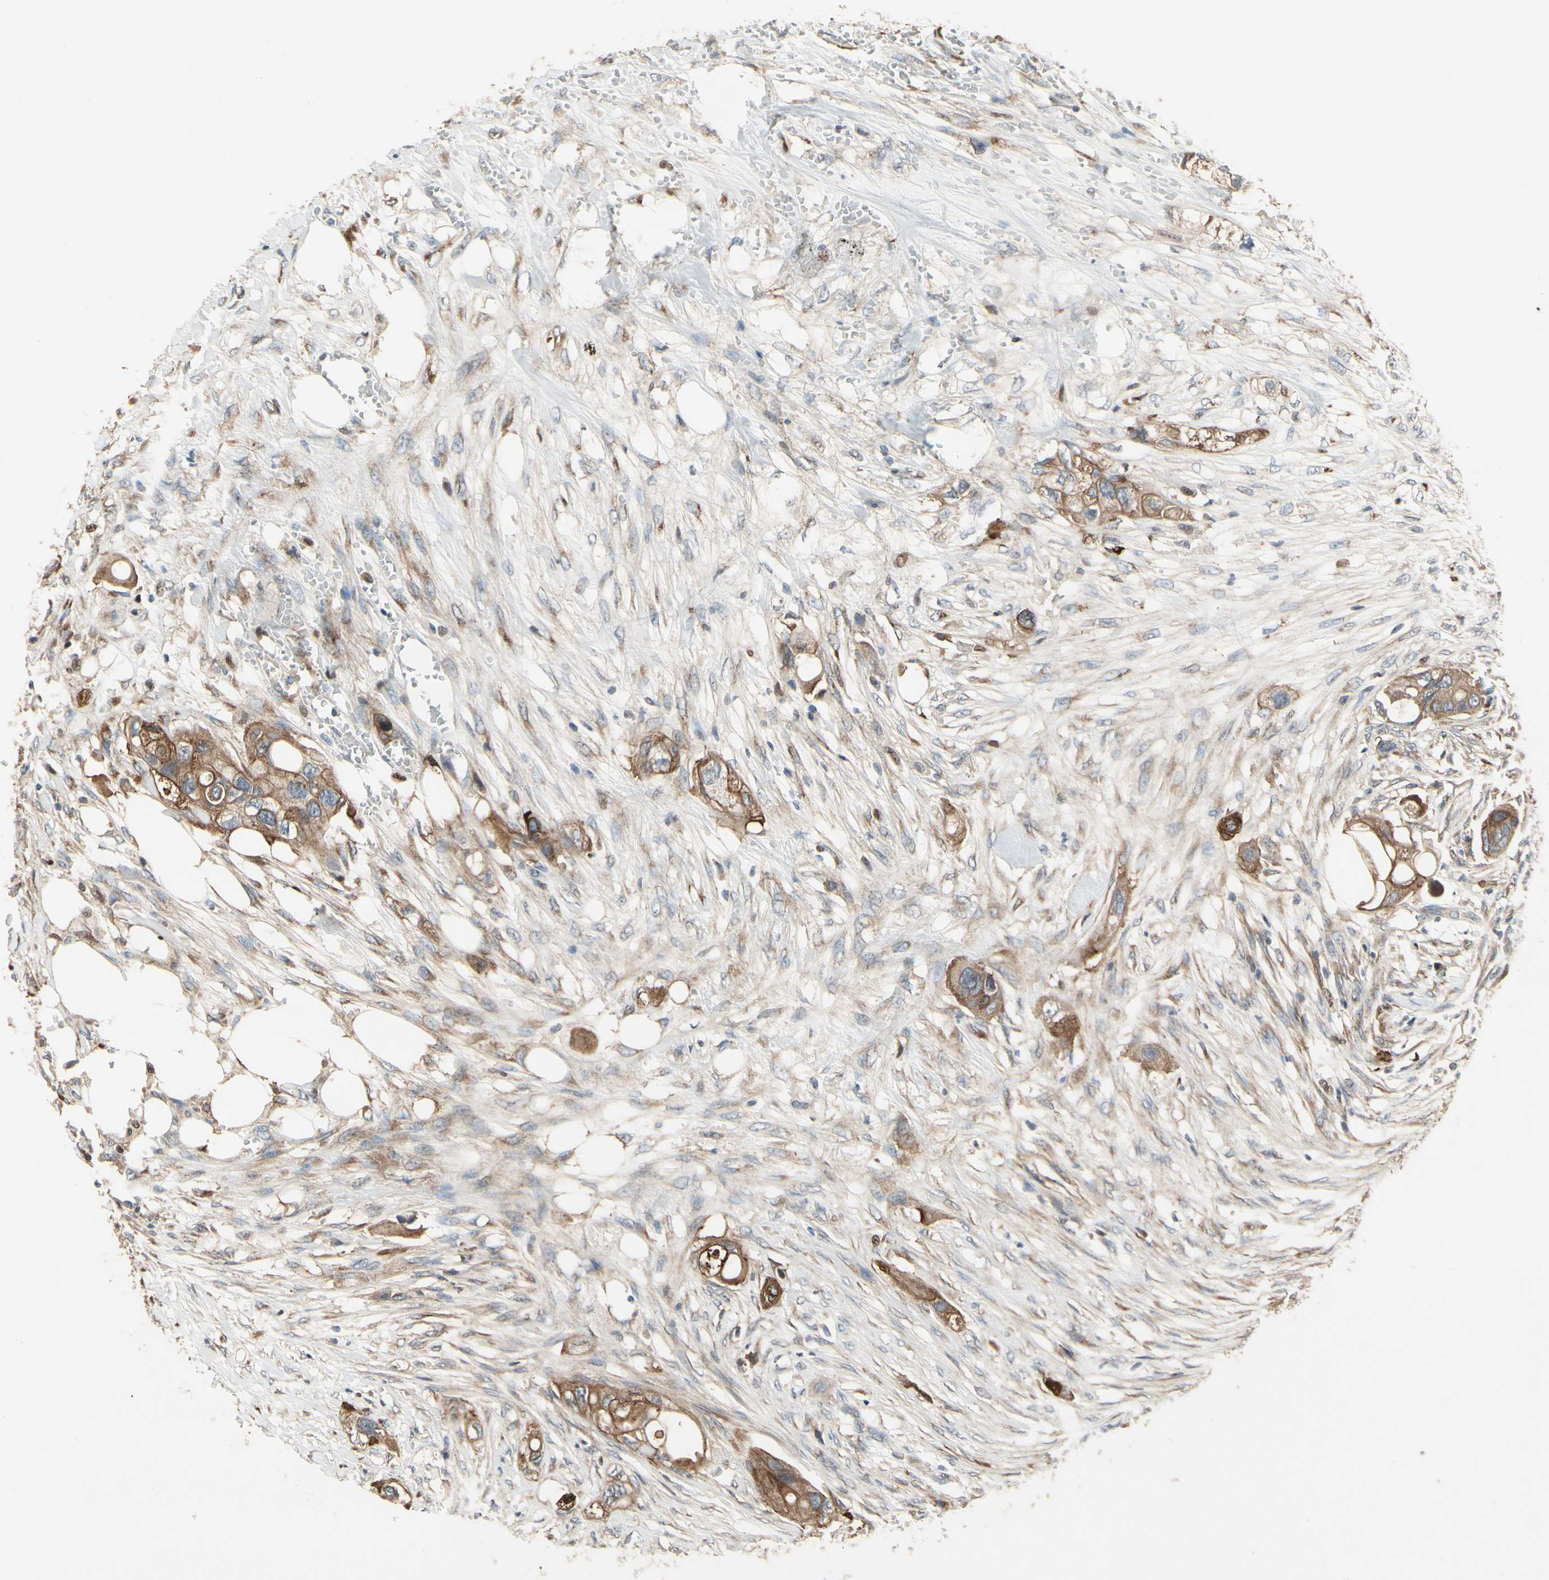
{"staining": {"intensity": "moderate", "quantity": ">75%", "location": "cytoplasmic/membranous"}, "tissue": "colorectal cancer", "cell_type": "Tumor cells", "image_type": "cancer", "snomed": [{"axis": "morphology", "description": "Adenocarcinoma, NOS"}, {"axis": "topography", "description": "Colon"}], "caption": "Tumor cells display medium levels of moderate cytoplasmic/membranous positivity in approximately >75% of cells in adenocarcinoma (colorectal). The staining was performed using DAB (3,3'-diaminobenzidine), with brown indicating positive protein expression. Nuclei are stained blue with hematoxylin.", "gene": "CGREF1", "patient": {"sex": "female", "age": 57}}